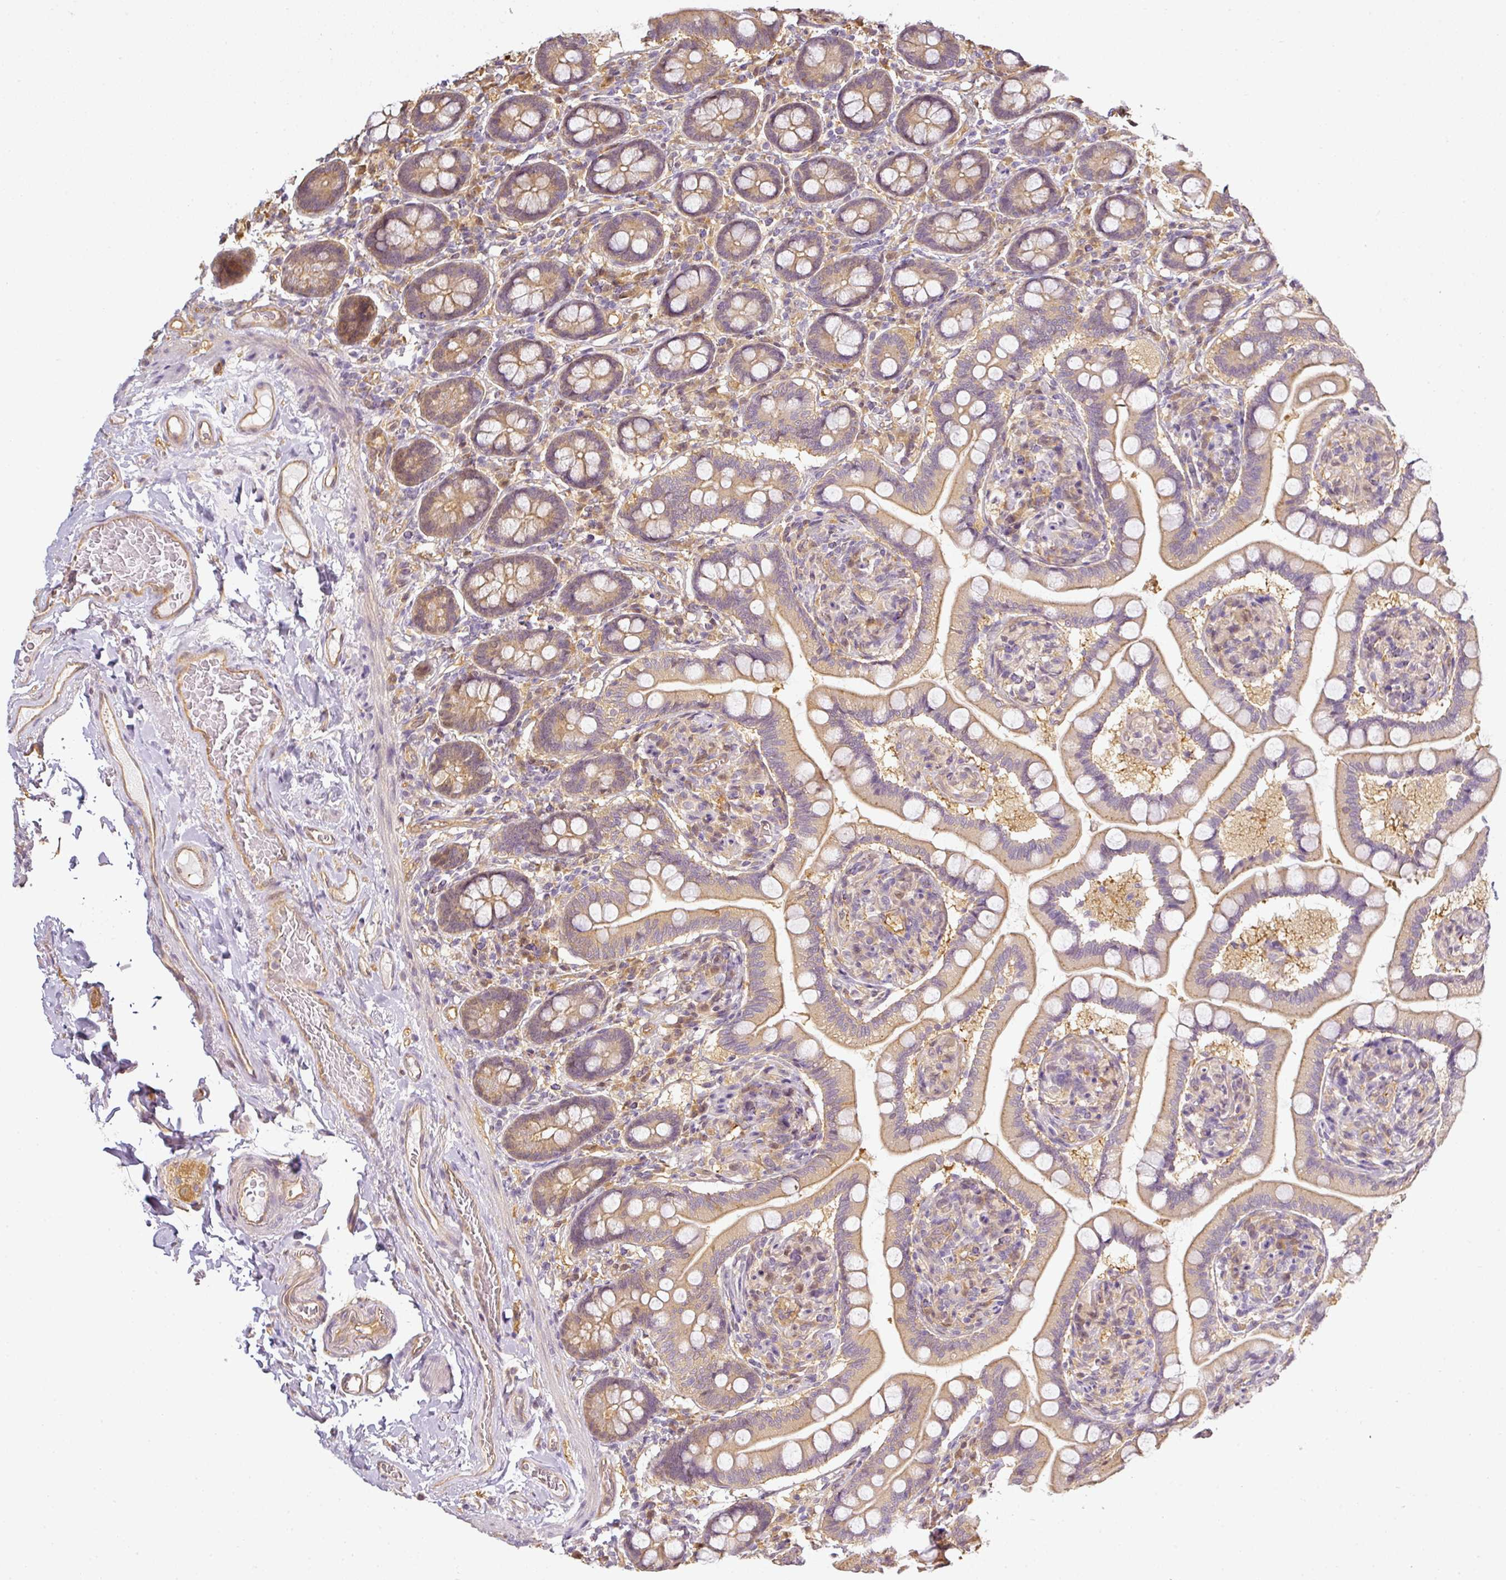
{"staining": {"intensity": "moderate", "quantity": "25%-75%", "location": "cytoplasmic/membranous"}, "tissue": "small intestine", "cell_type": "Glandular cells", "image_type": "normal", "snomed": [{"axis": "morphology", "description": "Normal tissue, NOS"}, {"axis": "topography", "description": "Small intestine"}], "caption": "Benign small intestine was stained to show a protein in brown. There is medium levels of moderate cytoplasmic/membranous positivity in about 25%-75% of glandular cells. The staining is performed using DAB (3,3'-diaminobenzidine) brown chromogen to label protein expression. The nuclei are counter-stained blue using hematoxylin.", "gene": "ANKRD18A", "patient": {"sex": "female", "age": 64}}